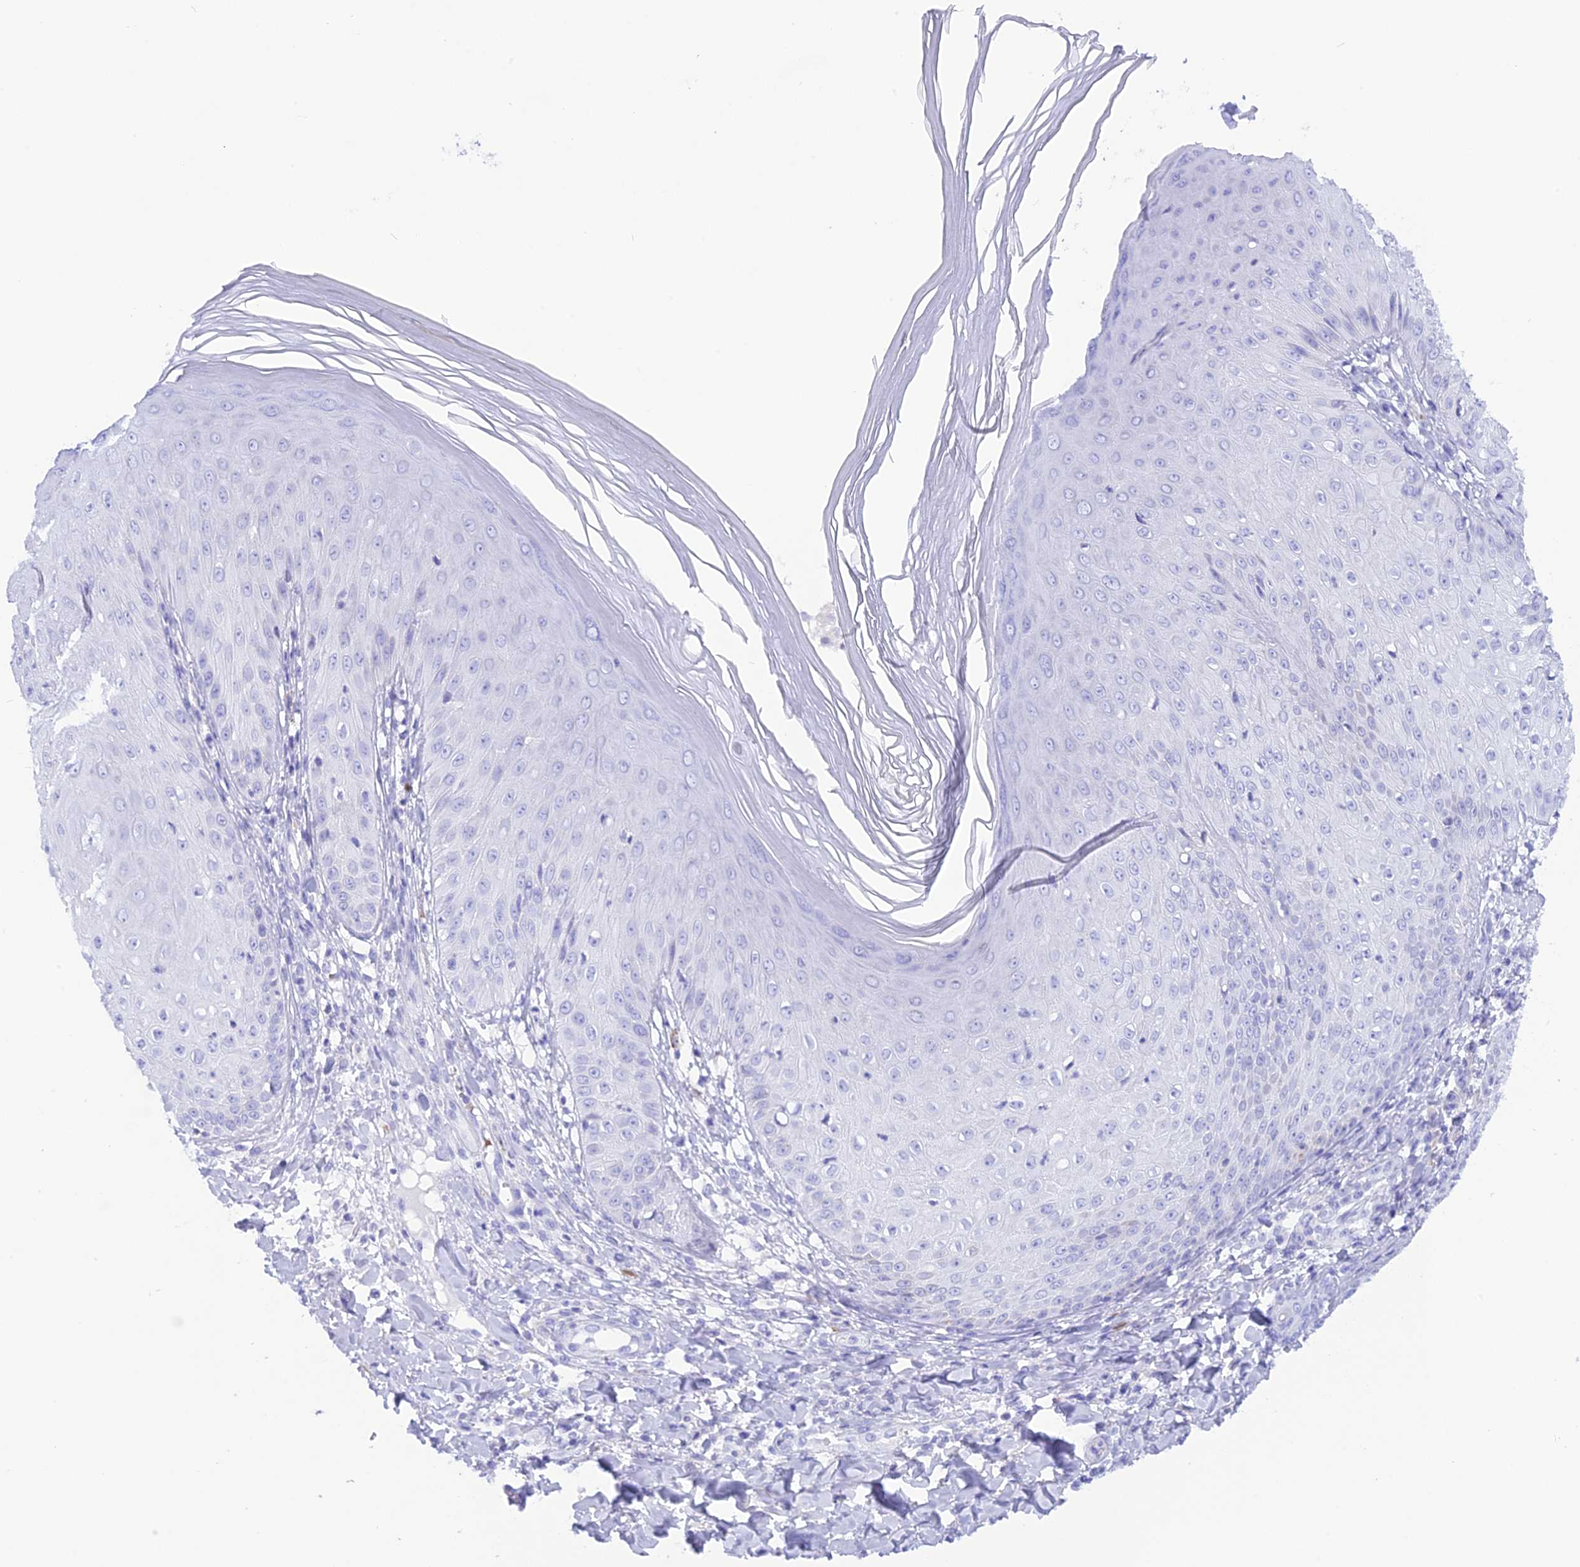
{"staining": {"intensity": "moderate", "quantity": "<25%", "location": "cytoplasmic/membranous"}, "tissue": "skin", "cell_type": "Epidermal cells", "image_type": "normal", "snomed": [{"axis": "morphology", "description": "Normal tissue, NOS"}, {"axis": "morphology", "description": "Inflammation, NOS"}, {"axis": "topography", "description": "Soft tissue"}, {"axis": "topography", "description": "Anal"}], "caption": "High-power microscopy captured an immunohistochemistry micrograph of unremarkable skin, revealing moderate cytoplasmic/membranous staining in about <25% of epidermal cells.", "gene": "GLYATL1B", "patient": {"sex": "female", "age": 15}}